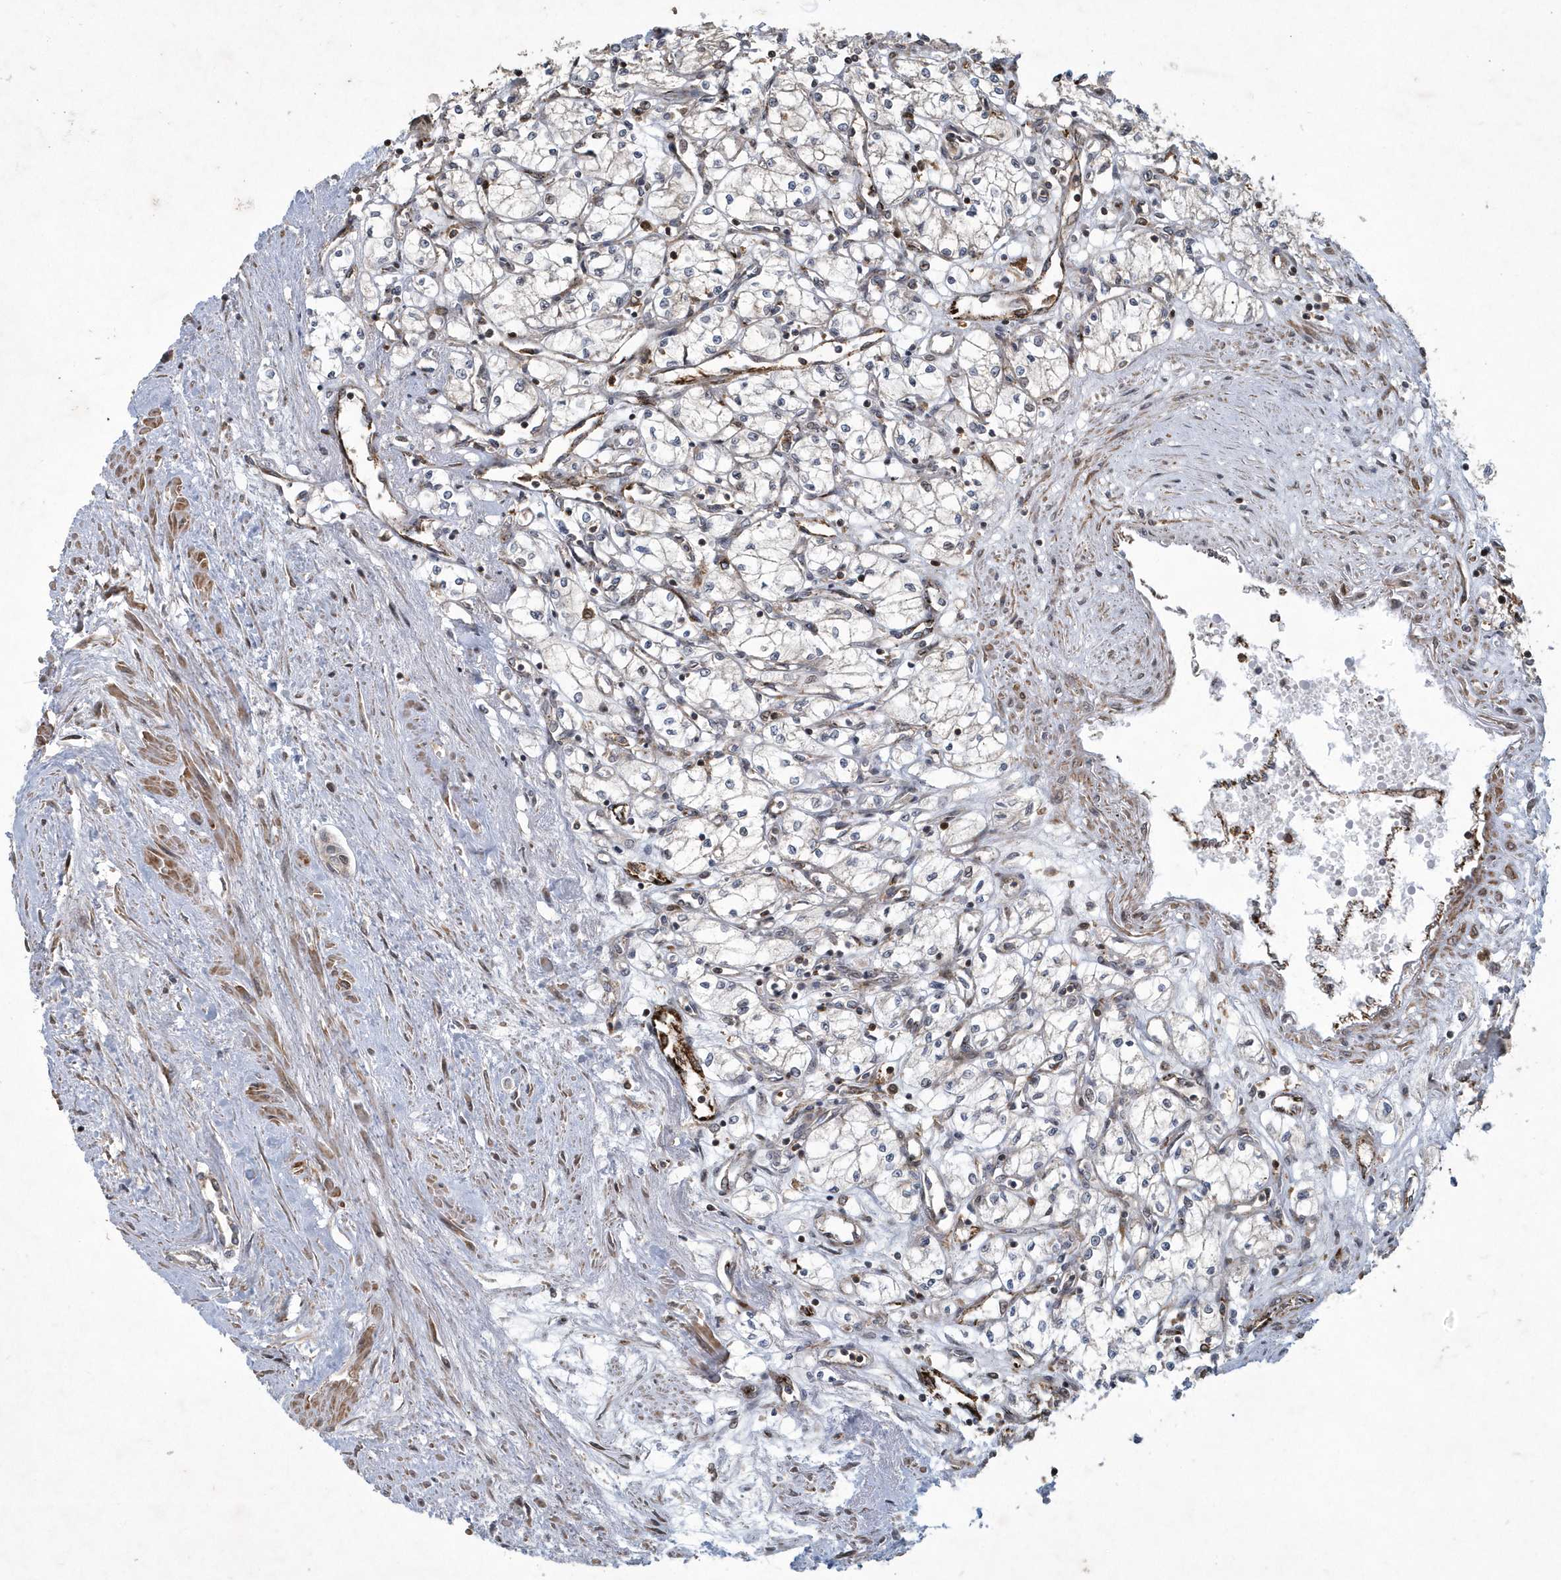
{"staining": {"intensity": "negative", "quantity": "none", "location": "none"}, "tissue": "renal cancer", "cell_type": "Tumor cells", "image_type": "cancer", "snomed": [{"axis": "morphology", "description": "Adenocarcinoma, NOS"}, {"axis": "topography", "description": "Kidney"}], "caption": "DAB (3,3'-diaminobenzidine) immunohistochemical staining of renal cancer reveals no significant staining in tumor cells.", "gene": "N4BP2", "patient": {"sex": "male", "age": 59}}